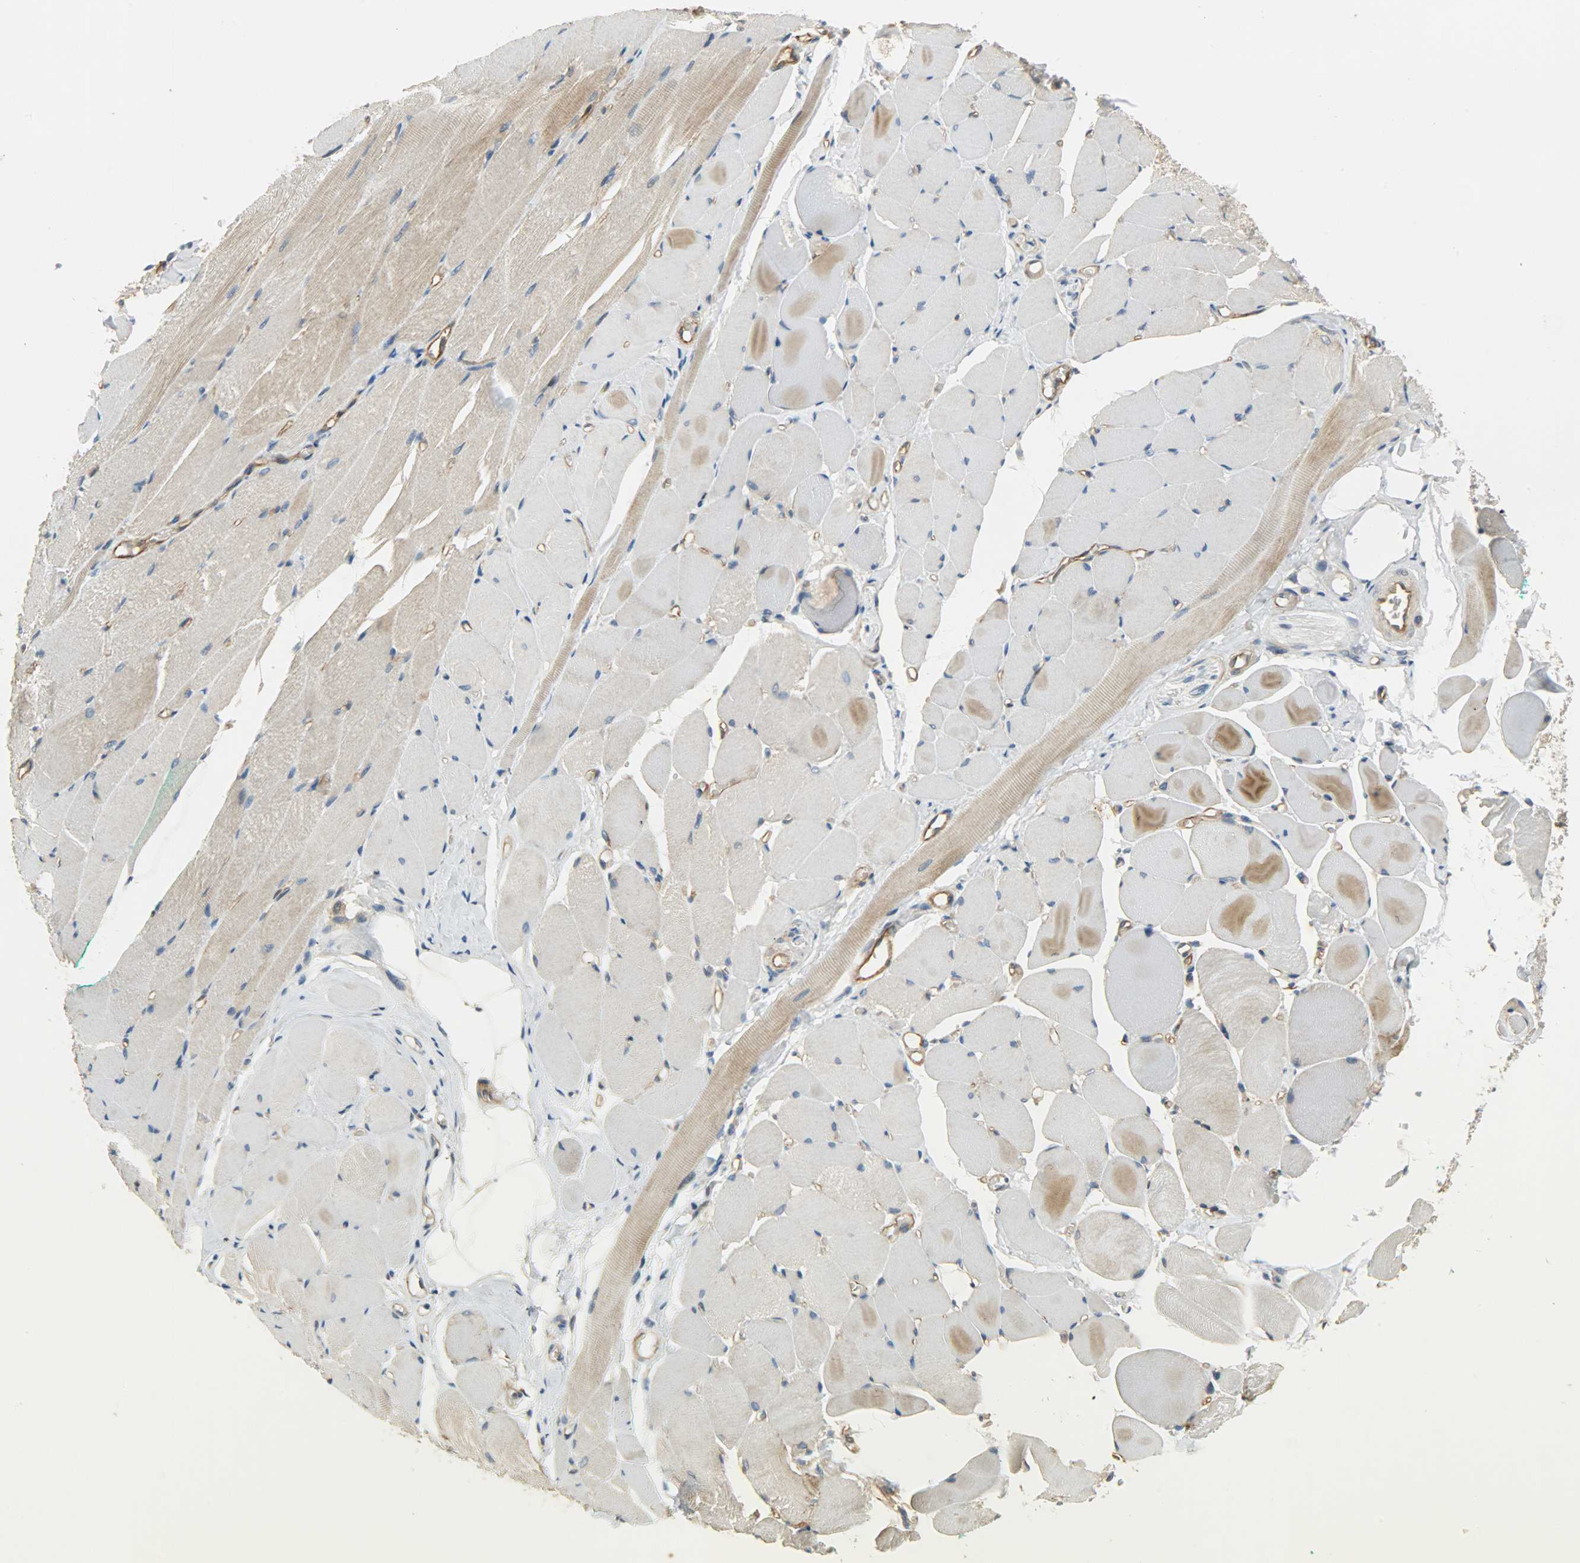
{"staining": {"intensity": "moderate", "quantity": "<25%", "location": "cytoplasmic/membranous"}, "tissue": "skeletal muscle", "cell_type": "Myocytes", "image_type": "normal", "snomed": [{"axis": "morphology", "description": "Normal tissue, NOS"}, {"axis": "topography", "description": "Skeletal muscle"}, {"axis": "topography", "description": "Peripheral nerve tissue"}], "caption": "Protein expression analysis of unremarkable skeletal muscle displays moderate cytoplasmic/membranous expression in approximately <25% of myocytes. The staining was performed using DAB (3,3'-diaminobenzidine), with brown indicating positive protein expression. Nuclei are stained blue with hematoxylin.", "gene": "KIAA1217", "patient": {"sex": "female", "age": 84}}